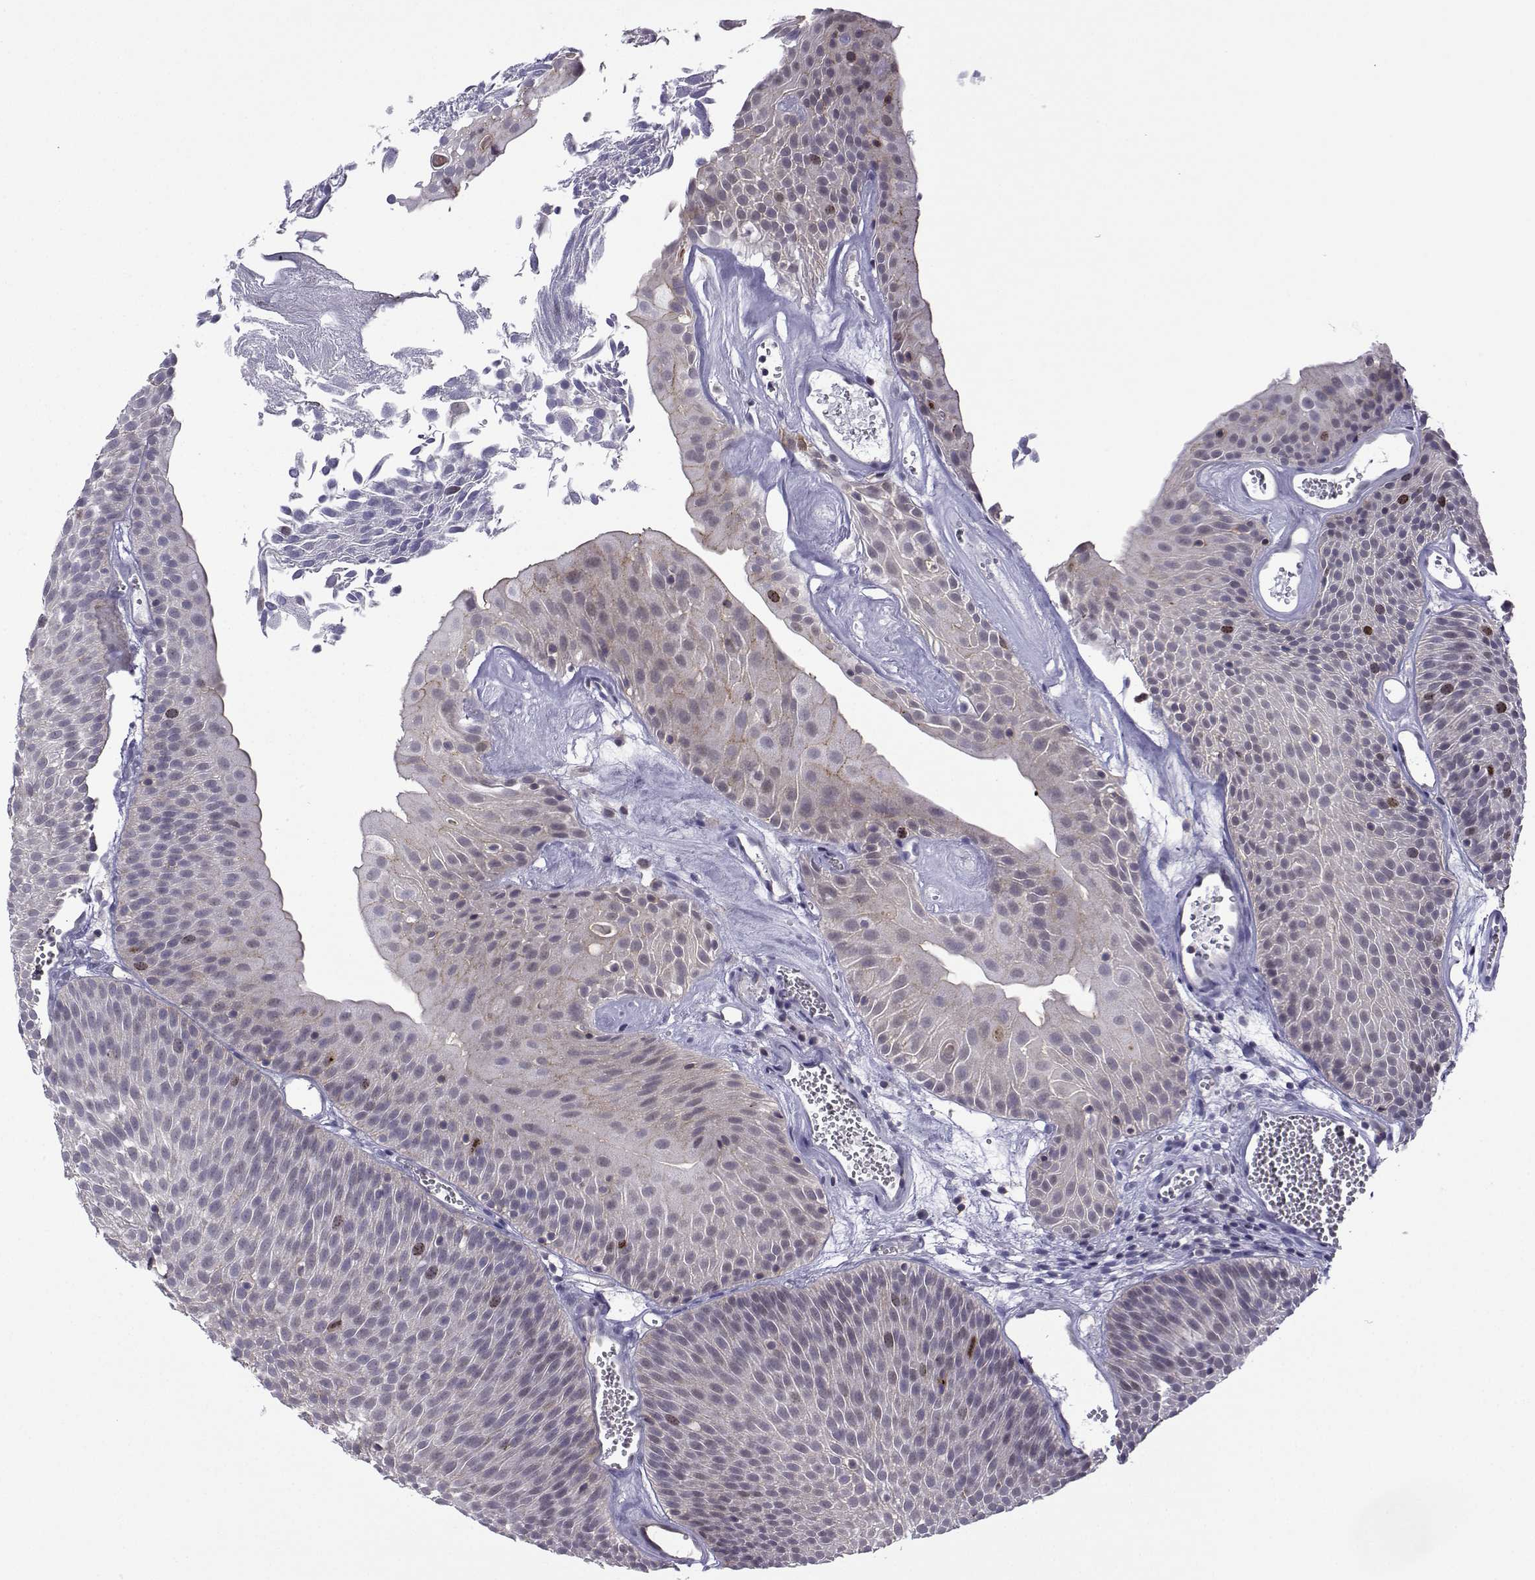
{"staining": {"intensity": "moderate", "quantity": "<25%", "location": "nuclear"}, "tissue": "urothelial cancer", "cell_type": "Tumor cells", "image_type": "cancer", "snomed": [{"axis": "morphology", "description": "Urothelial carcinoma, Low grade"}, {"axis": "topography", "description": "Urinary bladder"}], "caption": "Immunohistochemical staining of urothelial cancer exhibits moderate nuclear protein staining in about <25% of tumor cells.", "gene": "INCENP", "patient": {"sex": "male", "age": 52}}